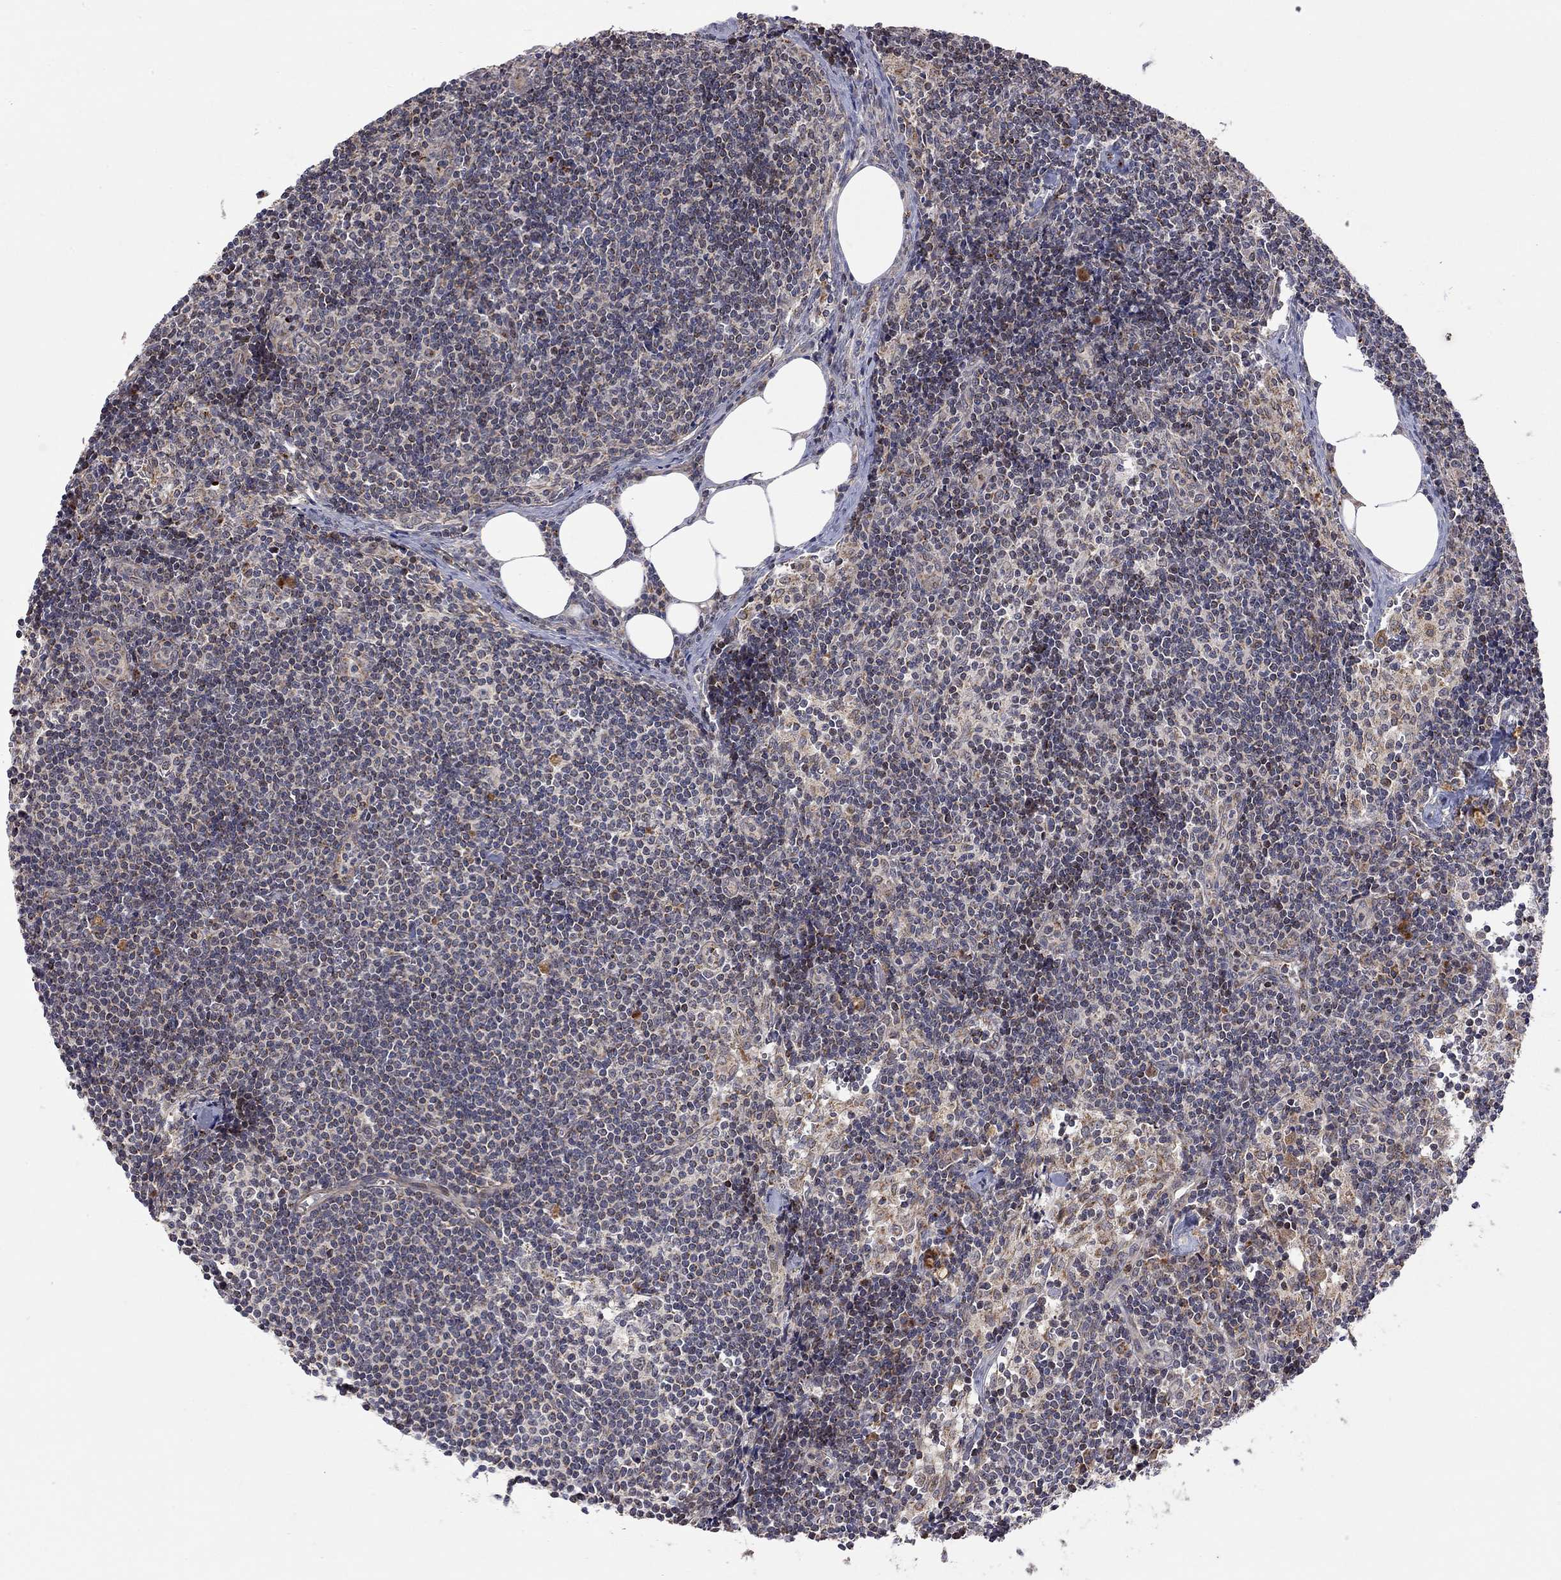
{"staining": {"intensity": "strong", "quantity": "<25%", "location": "cytoplasmic/membranous"}, "tissue": "lymph node", "cell_type": "Non-germinal center cells", "image_type": "normal", "snomed": [{"axis": "morphology", "description": "Normal tissue, NOS"}, {"axis": "topography", "description": "Lymph node"}], "caption": "This histopathology image exhibits IHC staining of normal human lymph node, with medium strong cytoplasmic/membranous expression in approximately <25% of non-germinal center cells.", "gene": "IDS", "patient": {"sex": "female", "age": 51}}